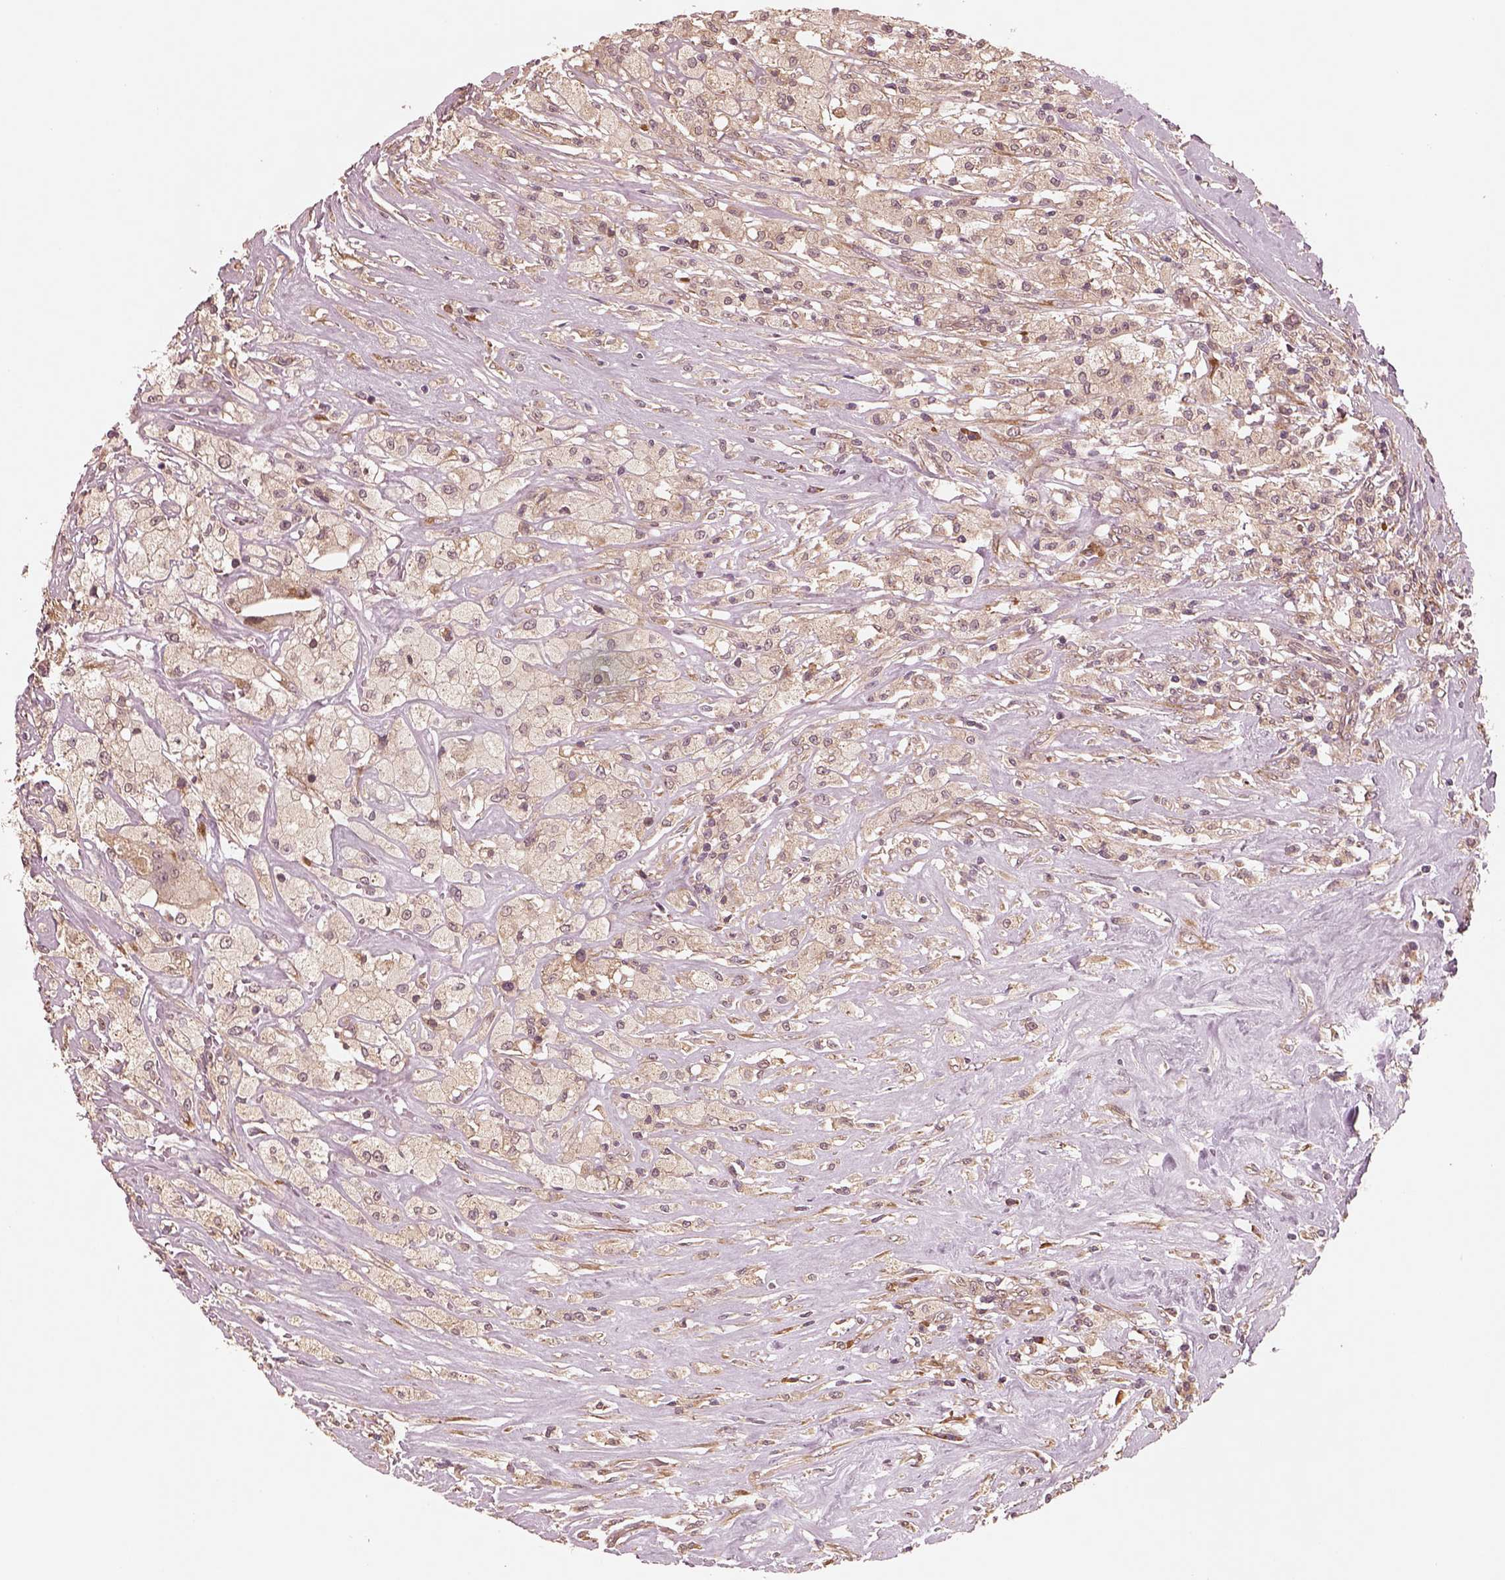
{"staining": {"intensity": "weak", "quantity": ">75%", "location": "cytoplasmic/membranous"}, "tissue": "testis cancer", "cell_type": "Tumor cells", "image_type": "cancer", "snomed": [{"axis": "morphology", "description": "Necrosis, NOS"}, {"axis": "morphology", "description": "Carcinoma, Embryonal, NOS"}, {"axis": "topography", "description": "Testis"}], "caption": "IHC (DAB (3,3'-diaminobenzidine)) staining of embryonal carcinoma (testis) demonstrates weak cytoplasmic/membranous protein expression in about >75% of tumor cells.", "gene": "RPS5", "patient": {"sex": "male", "age": 19}}